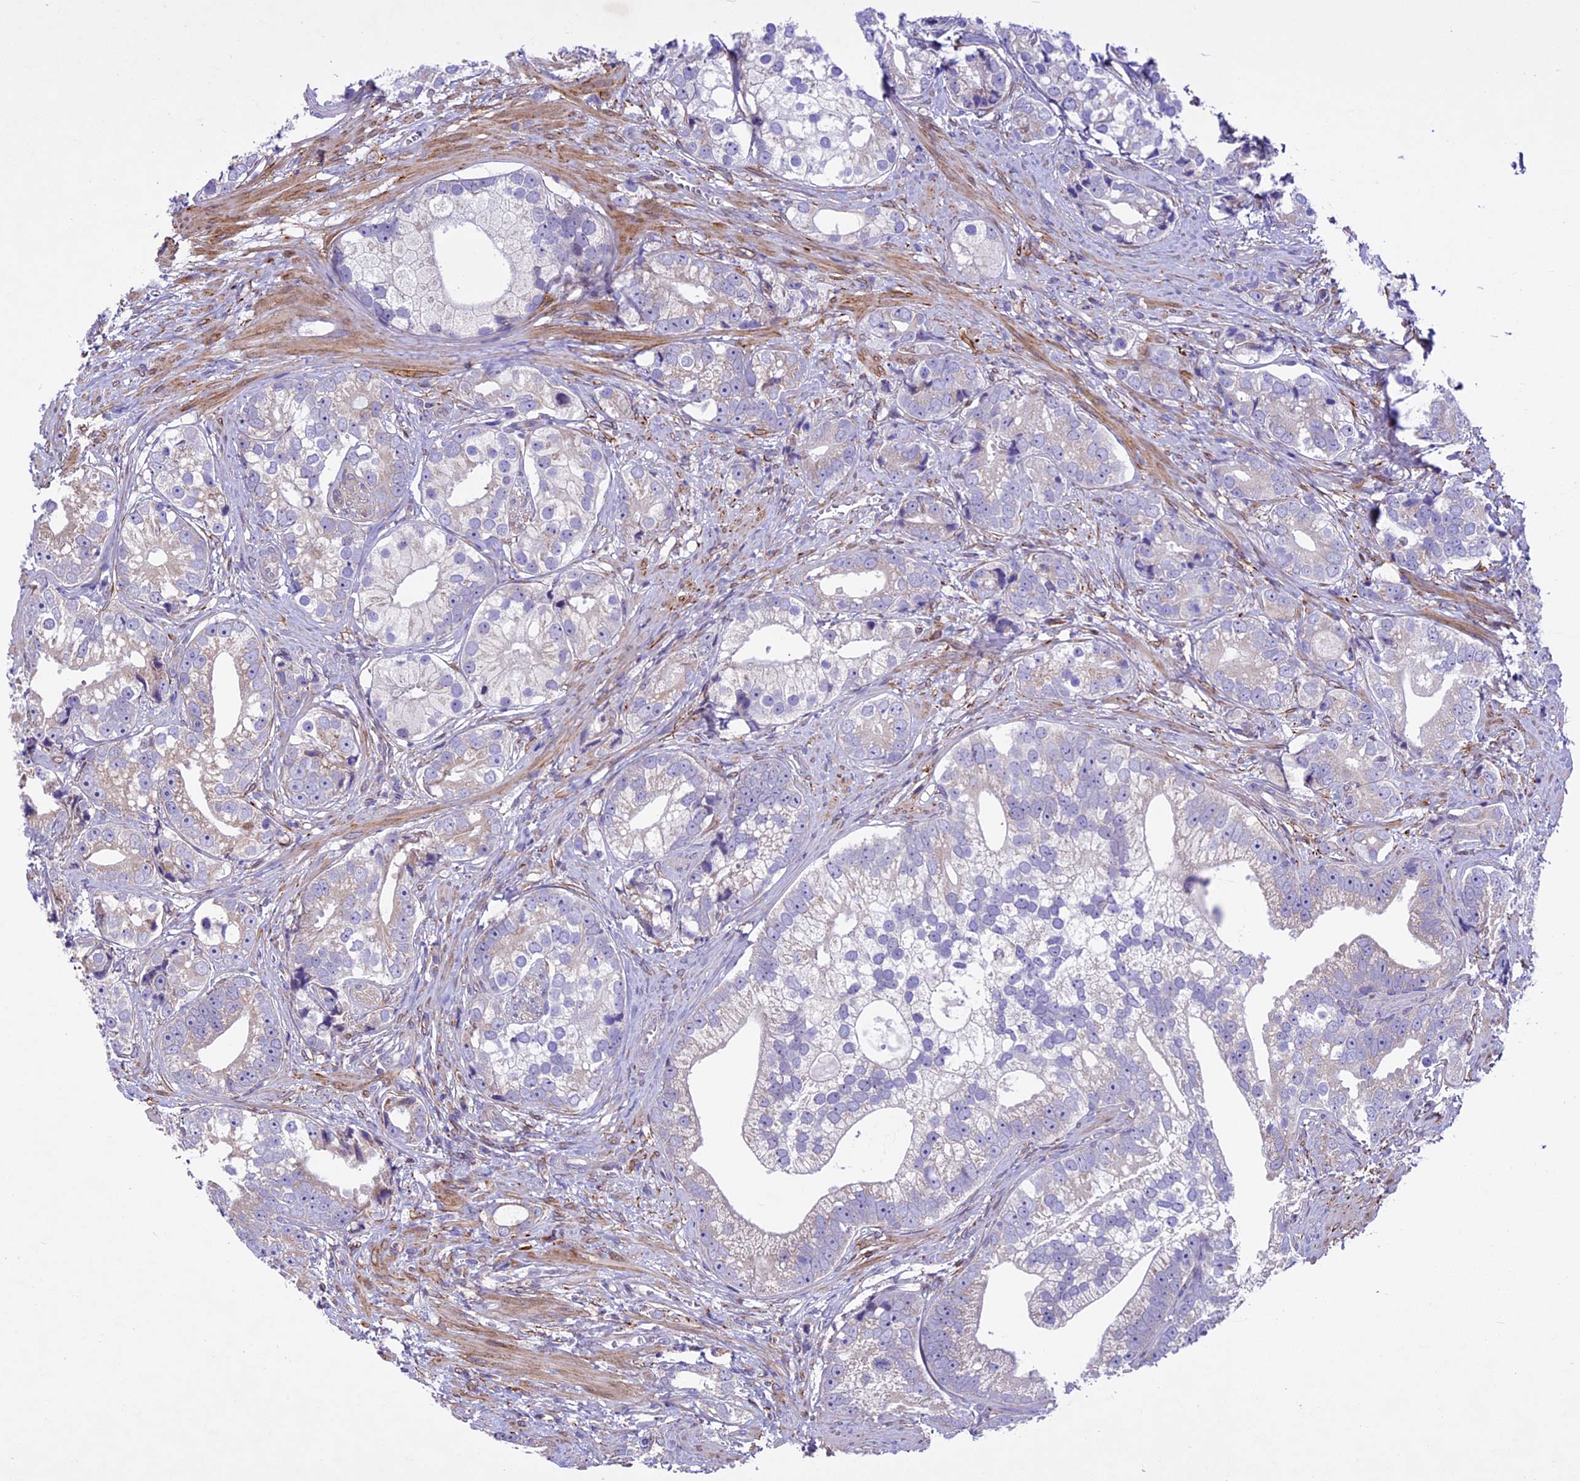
{"staining": {"intensity": "negative", "quantity": "none", "location": "none"}, "tissue": "prostate cancer", "cell_type": "Tumor cells", "image_type": "cancer", "snomed": [{"axis": "morphology", "description": "Adenocarcinoma, High grade"}, {"axis": "topography", "description": "Prostate"}], "caption": "A photomicrograph of prostate high-grade adenocarcinoma stained for a protein shows no brown staining in tumor cells.", "gene": "MIEF2", "patient": {"sex": "male", "age": 75}}